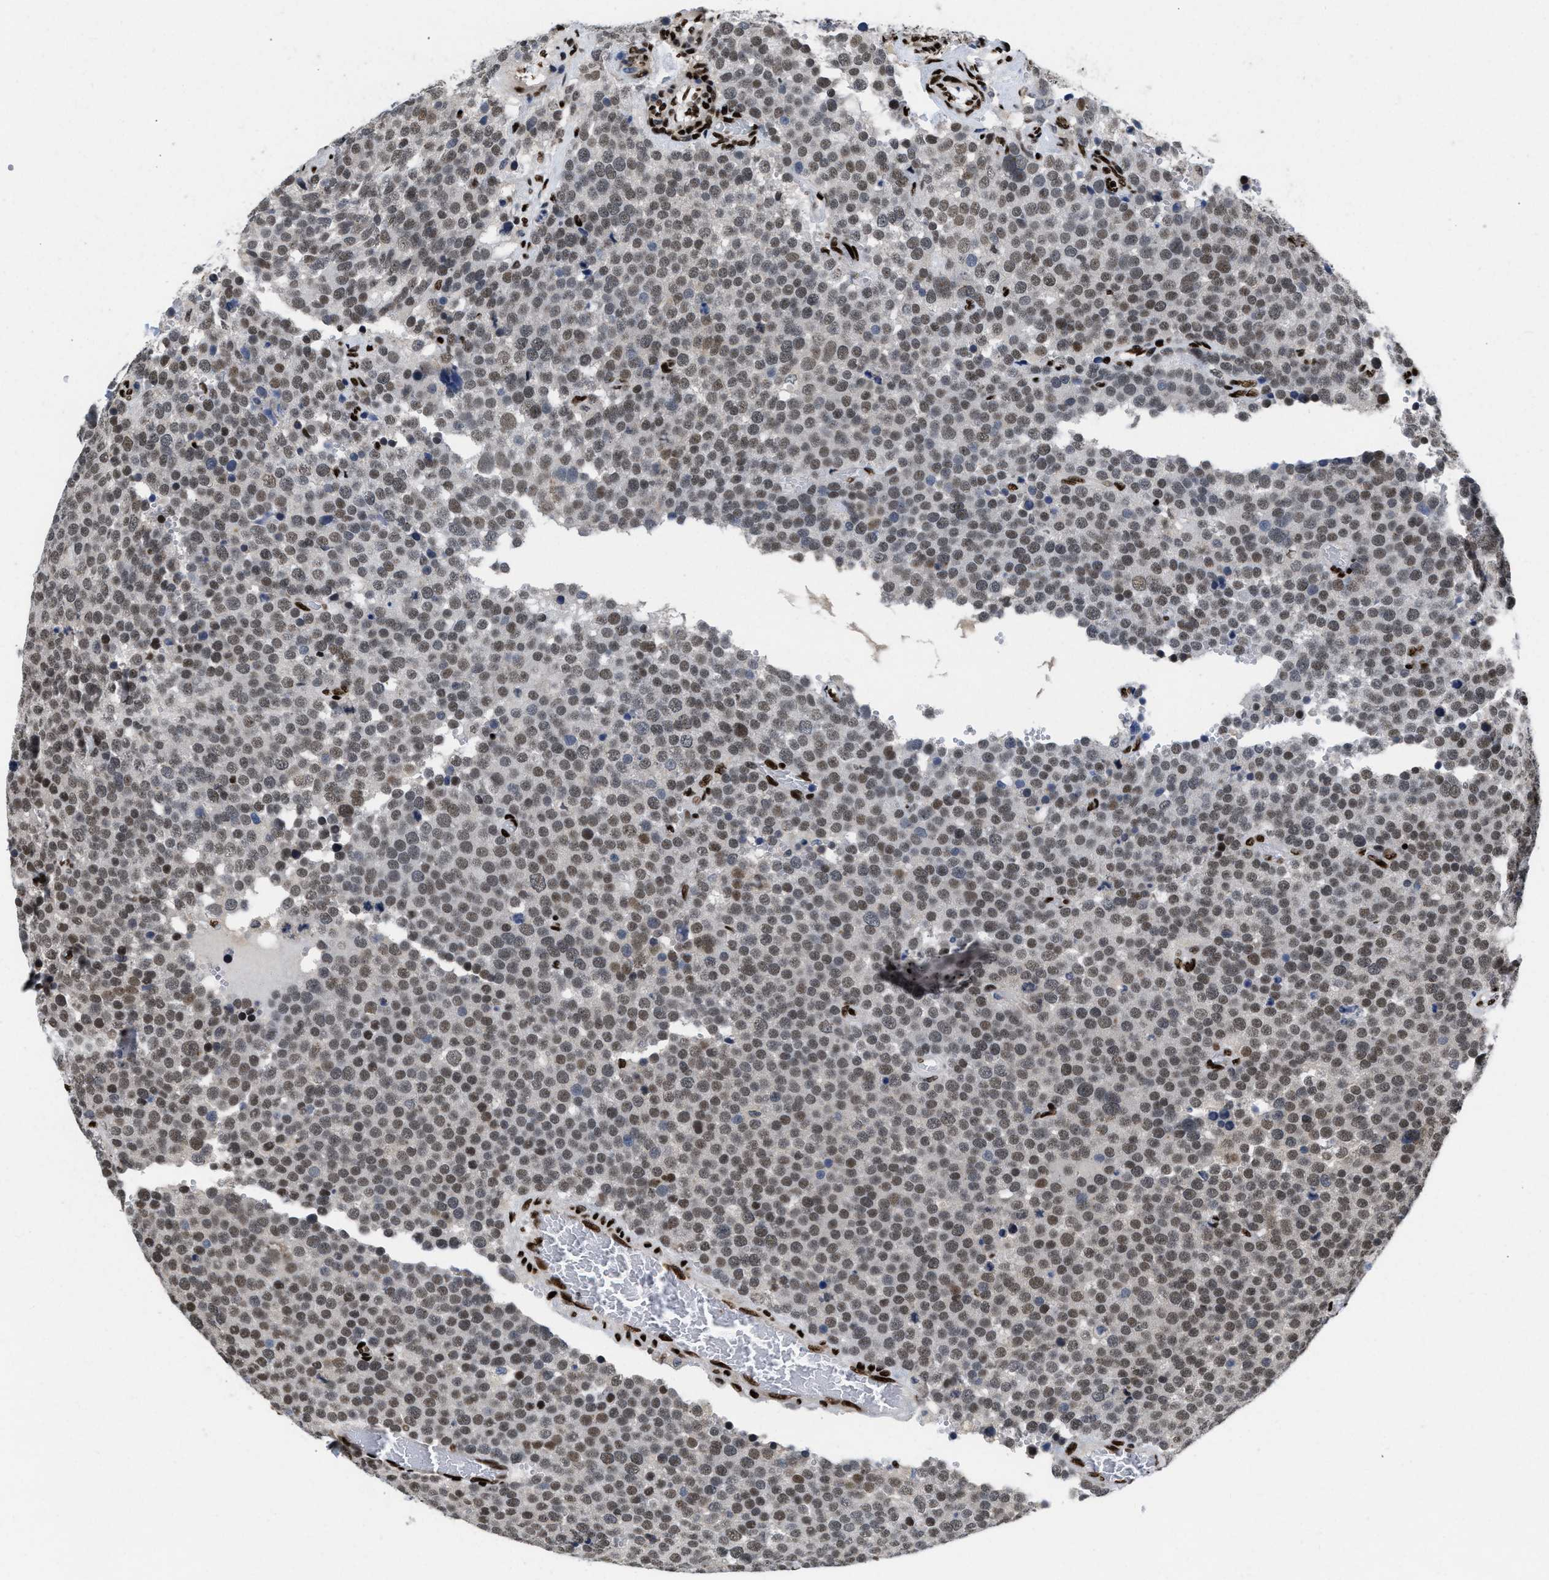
{"staining": {"intensity": "moderate", "quantity": ">75%", "location": "nuclear"}, "tissue": "testis cancer", "cell_type": "Tumor cells", "image_type": "cancer", "snomed": [{"axis": "morphology", "description": "Normal tissue, NOS"}, {"axis": "morphology", "description": "Seminoma, NOS"}, {"axis": "topography", "description": "Testis"}], "caption": "A medium amount of moderate nuclear positivity is seen in approximately >75% of tumor cells in seminoma (testis) tissue. (Brightfield microscopy of DAB IHC at high magnification).", "gene": "CREB1", "patient": {"sex": "male", "age": 71}}